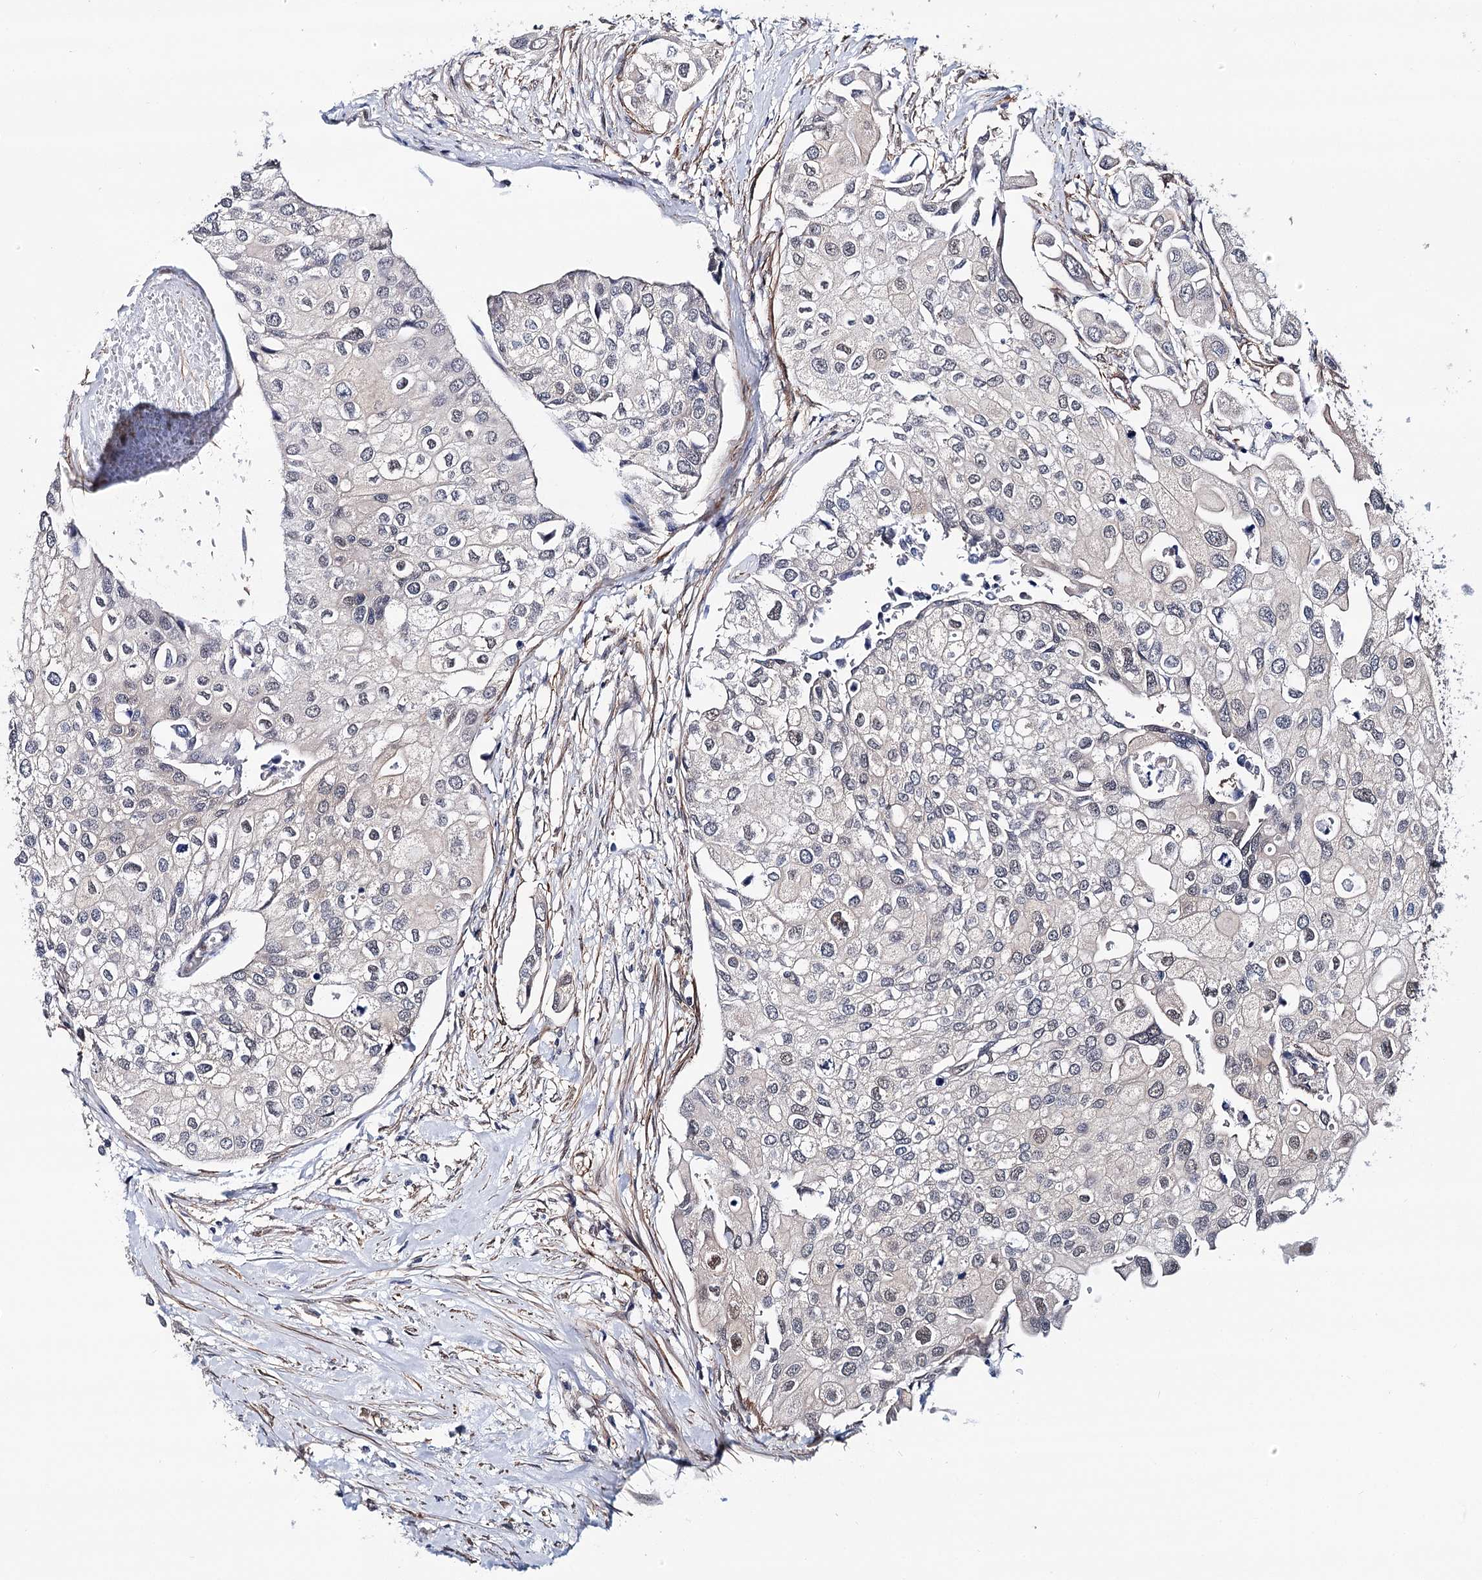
{"staining": {"intensity": "negative", "quantity": "none", "location": "none"}, "tissue": "urothelial cancer", "cell_type": "Tumor cells", "image_type": "cancer", "snomed": [{"axis": "morphology", "description": "Urothelial carcinoma, High grade"}, {"axis": "topography", "description": "Urinary bladder"}], "caption": "Immunohistochemistry of urothelial carcinoma (high-grade) reveals no staining in tumor cells.", "gene": "PPP2R5B", "patient": {"sex": "male", "age": 64}}